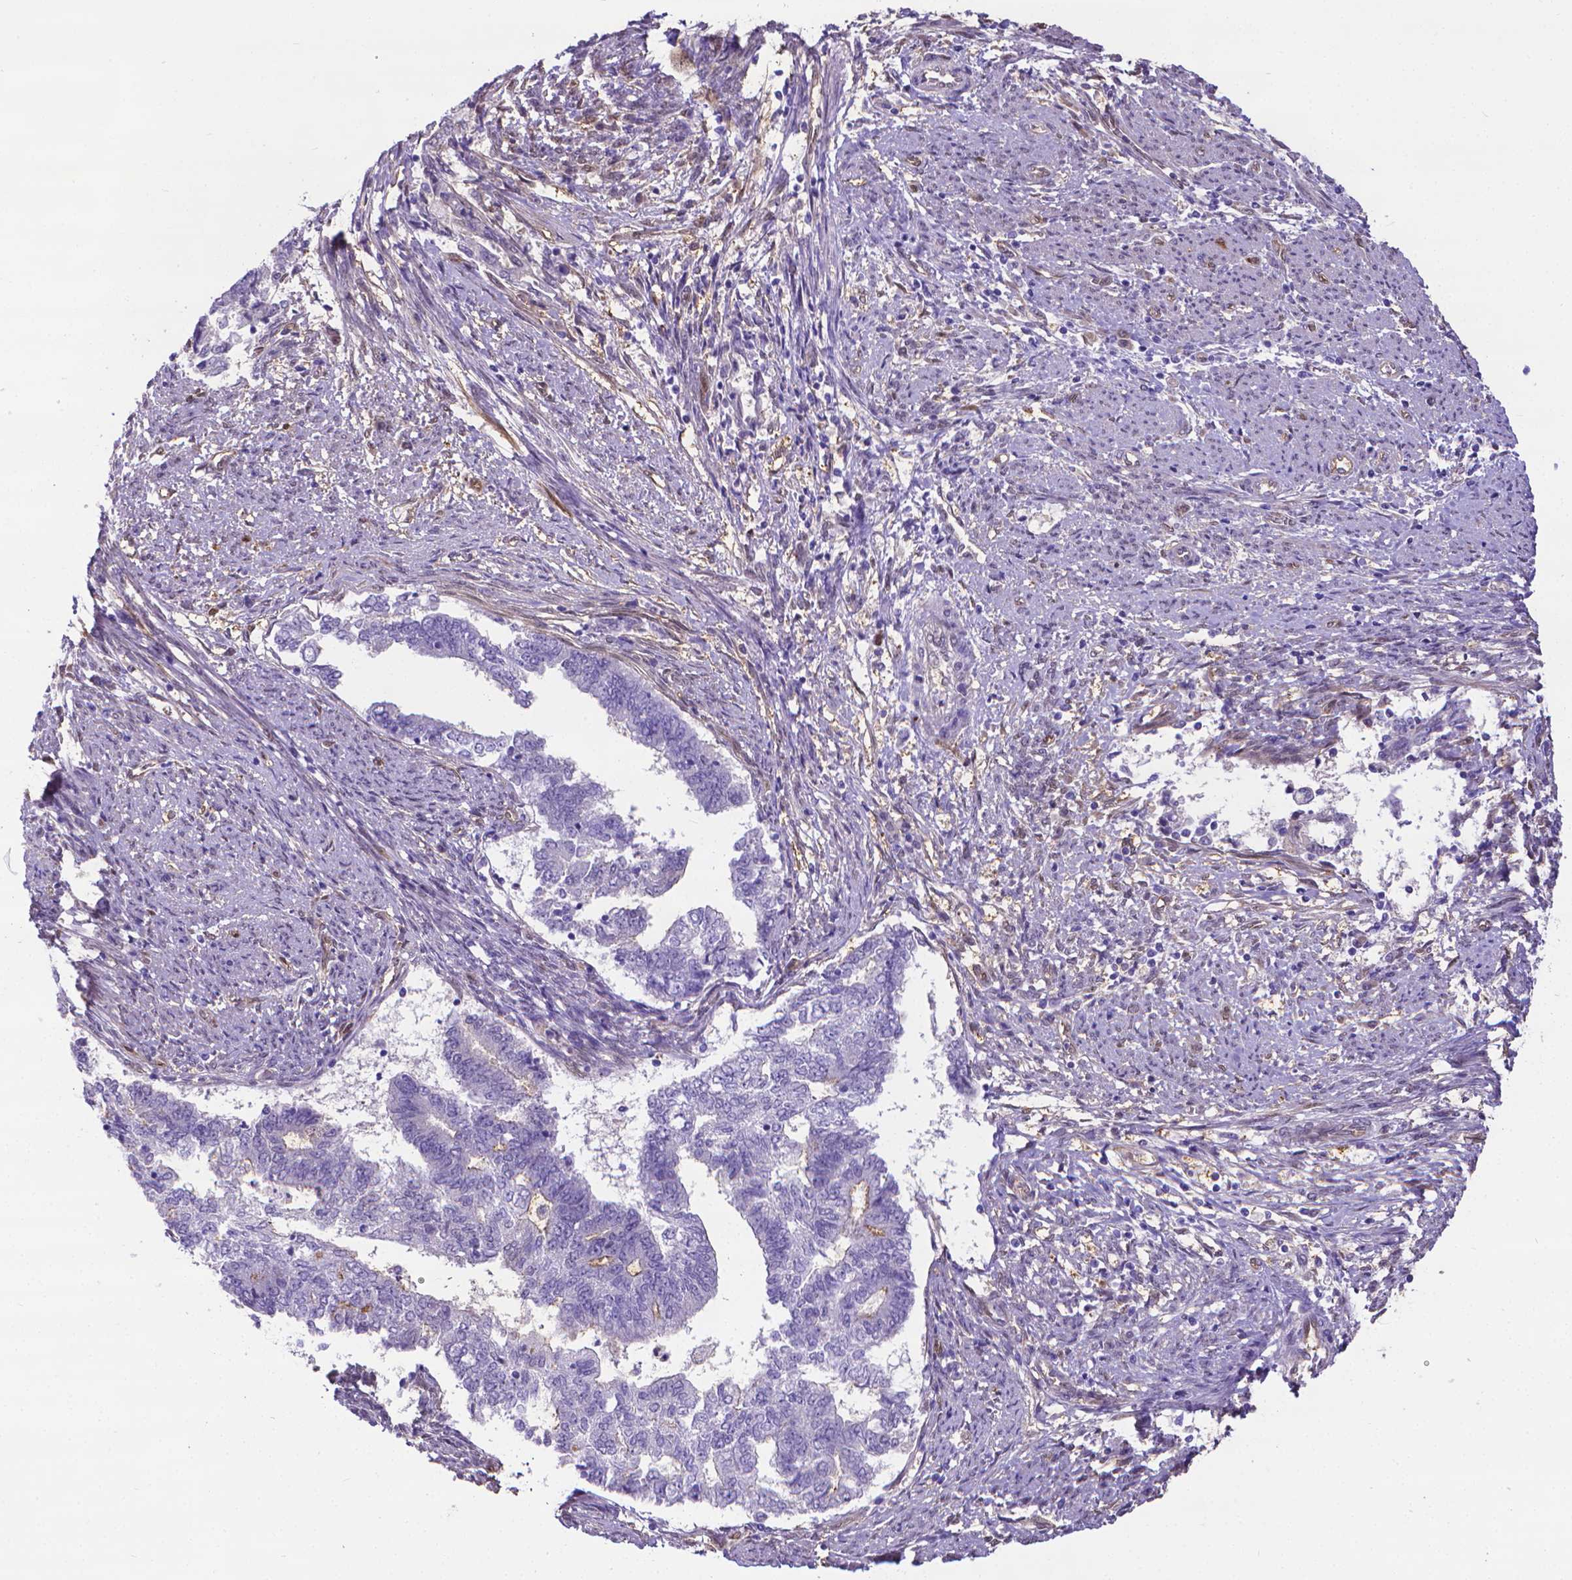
{"staining": {"intensity": "negative", "quantity": "none", "location": "none"}, "tissue": "endometrial cancer", "cell_type": "Tumor cells", "image_type": "cancer", "snomed": [{"axis": "morphology", "description": "Adenocarcinoma, NOS"}, {"axis": "topography", "description": "Endometrium"}], "caption": "Immunohistochemistry (IHC) of endometrial adenocarcinoma exhibits no expression in tumor cells. Nuclei are stained in blue.", "gene": "CLIC4", "patient": {"sex": "female", "age": 65}}